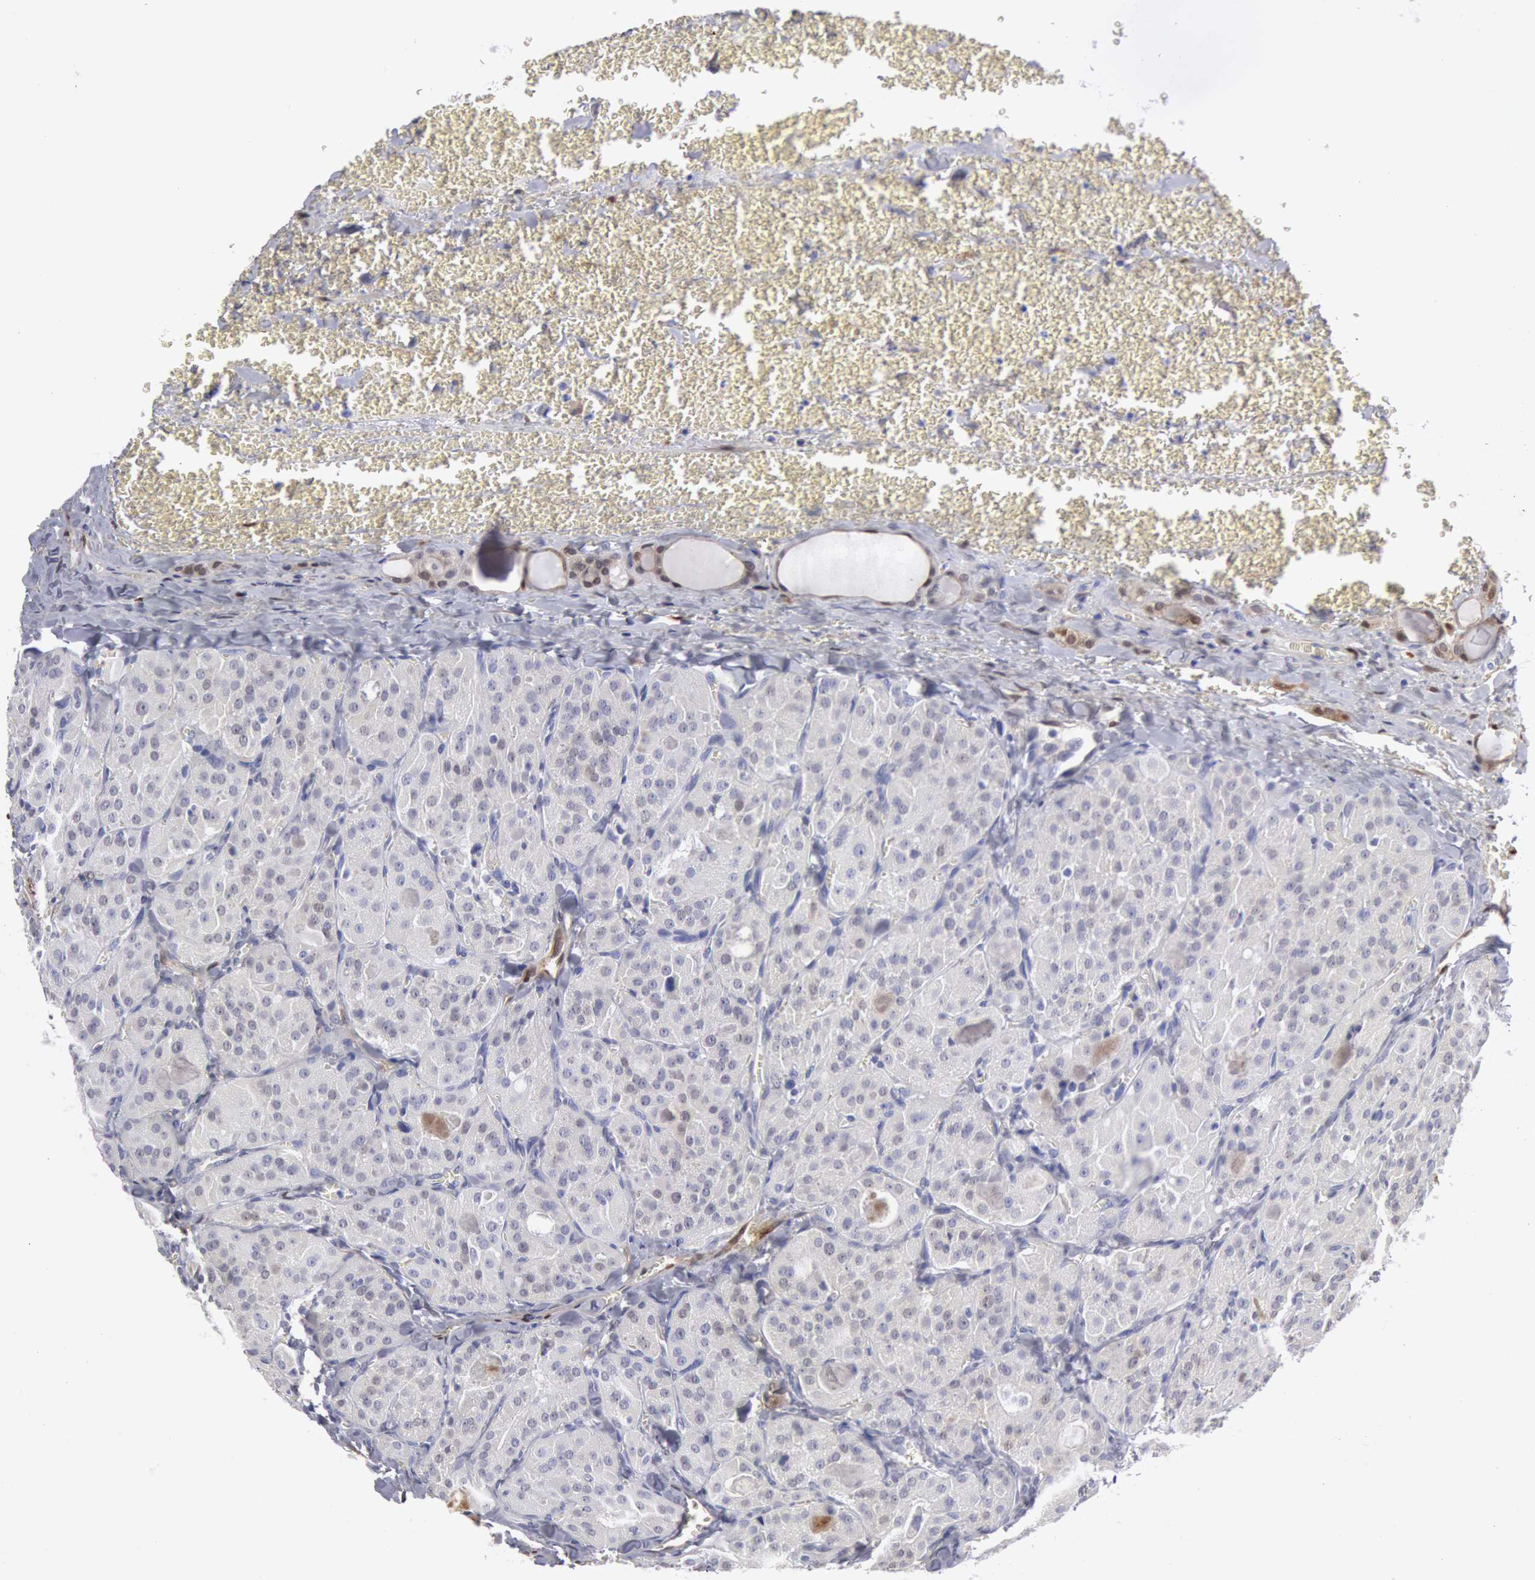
{"staining": {"intensity": "negative", "quantity": "none", "location": "none"}, "tissue": "thyroid cancer", "cell_type": "Tumor cells", "image_type": "cancer", "snomed": [{"axis": "morphology", "description": "Carcinoma, NOS"}, {"axis": "topography", "description": "Thyroid gland"}], "caption": "Photomicrograph shows no protein staining in tumor cells of thyroid carcinoma tissue. (Stains: DAB (3,3'-diaminobenzidine) IHC with hematoxylin counter stain, Microscopy: brightfield microscopy at high magnification).", "gene": "FHL1", "patient": {"sex": "male", "age": 76}}